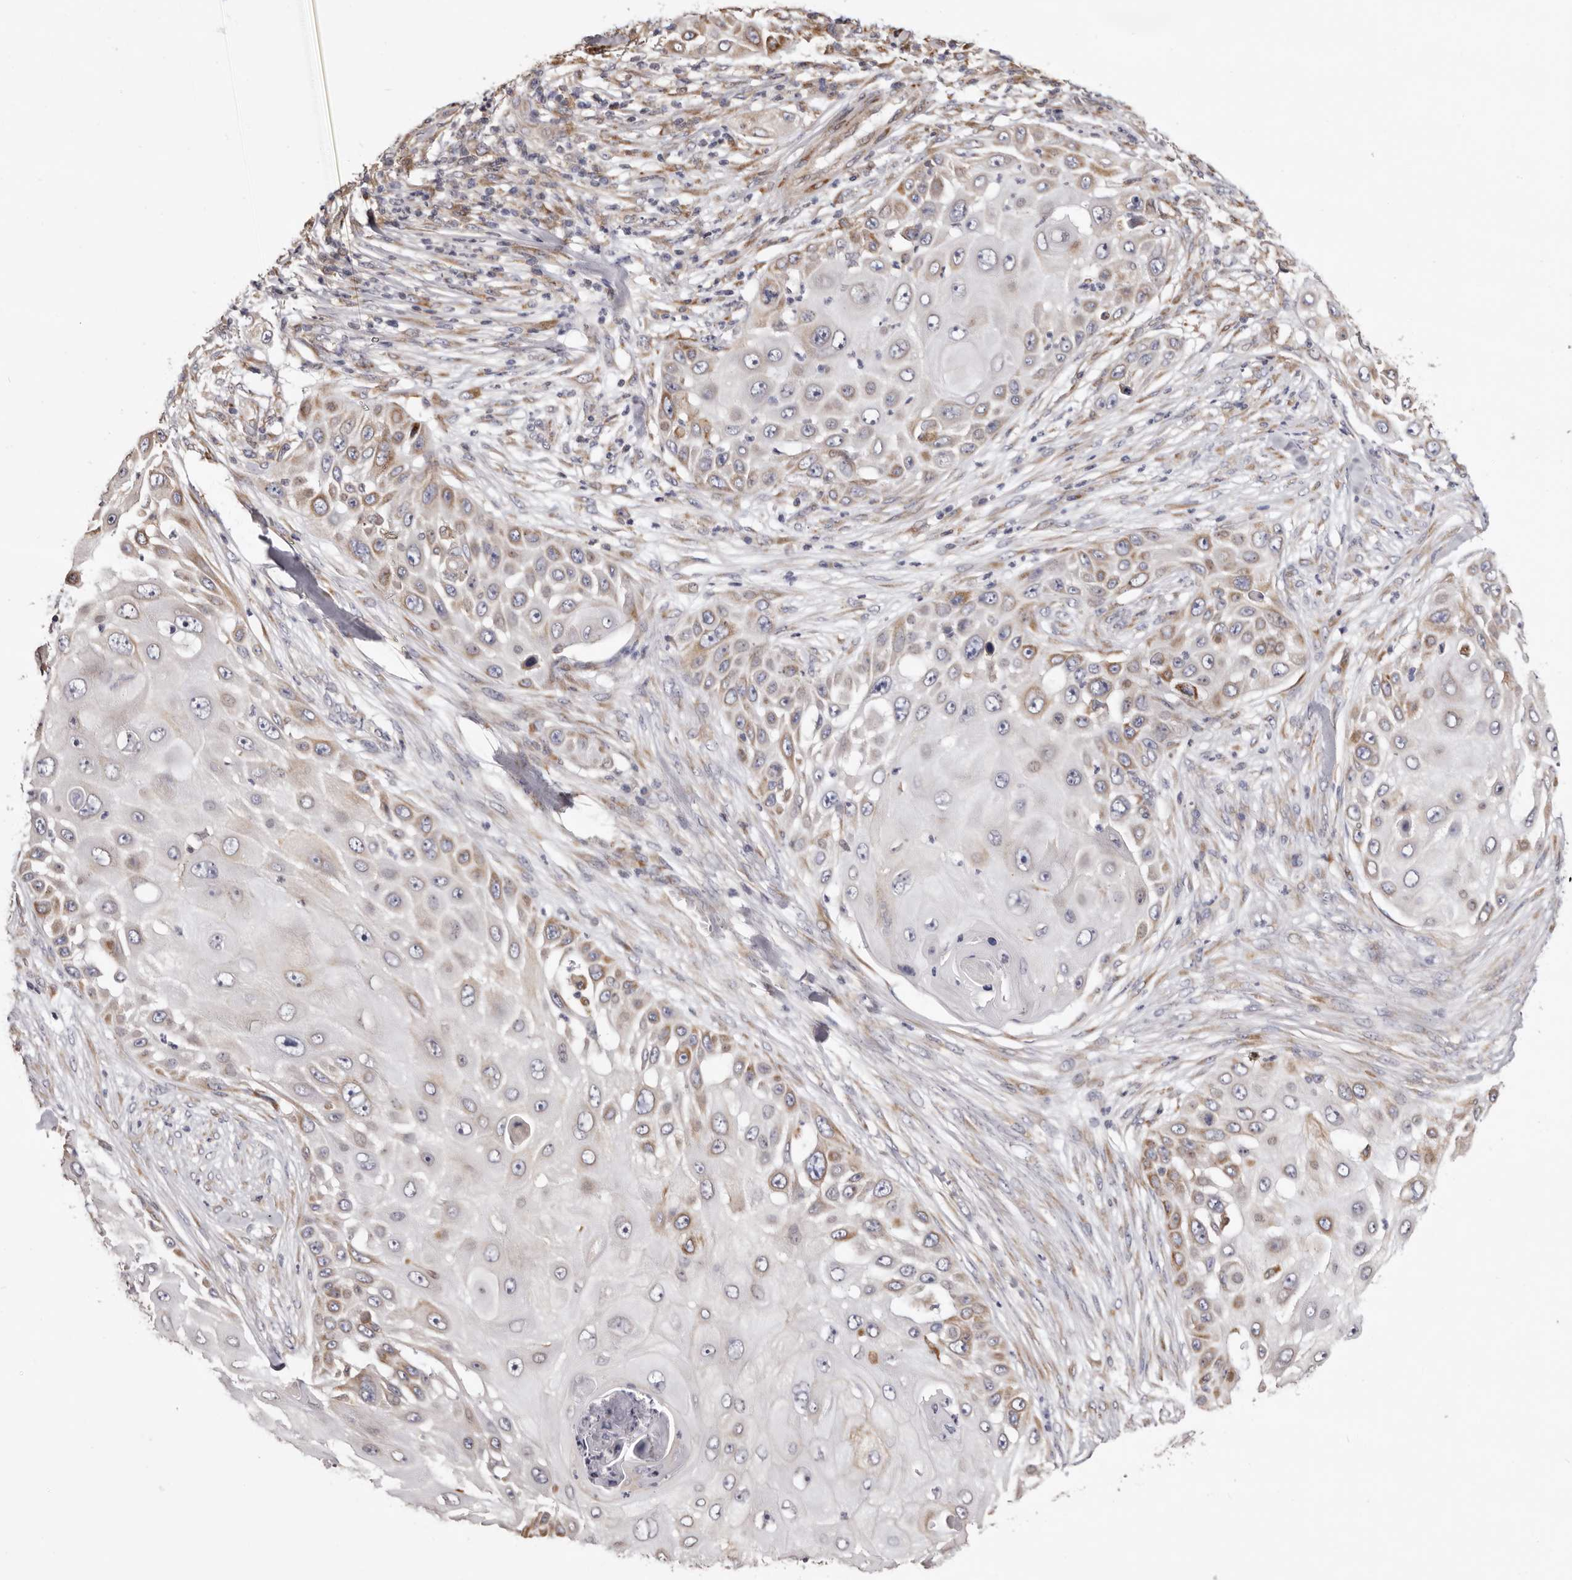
{"staining": {"intensity": "moderate", "quantity": "<25%", "location": "cytoplasmic/membranous"}, "tissue": "skin cancer", "cell_type": "Tumor cells", "image_type": "cancer", "snomed": [{"axis": "morphology", "description": "Squamous cell carcinoma, NOS"}, {"axis": "topography", "description": "Skin"}], "caption": "High-magnification brightfield microscopy of skin cancer (squamous cell carcinoma) stained with DAB (brown) and counterstained with hematoxylin (blue). tumor cells exhibit moderate cytoplasmic/membranous staining is present in about<25% of cells.", "gene": "PIGX", "patient": {"sex": "female", "age": 44}}